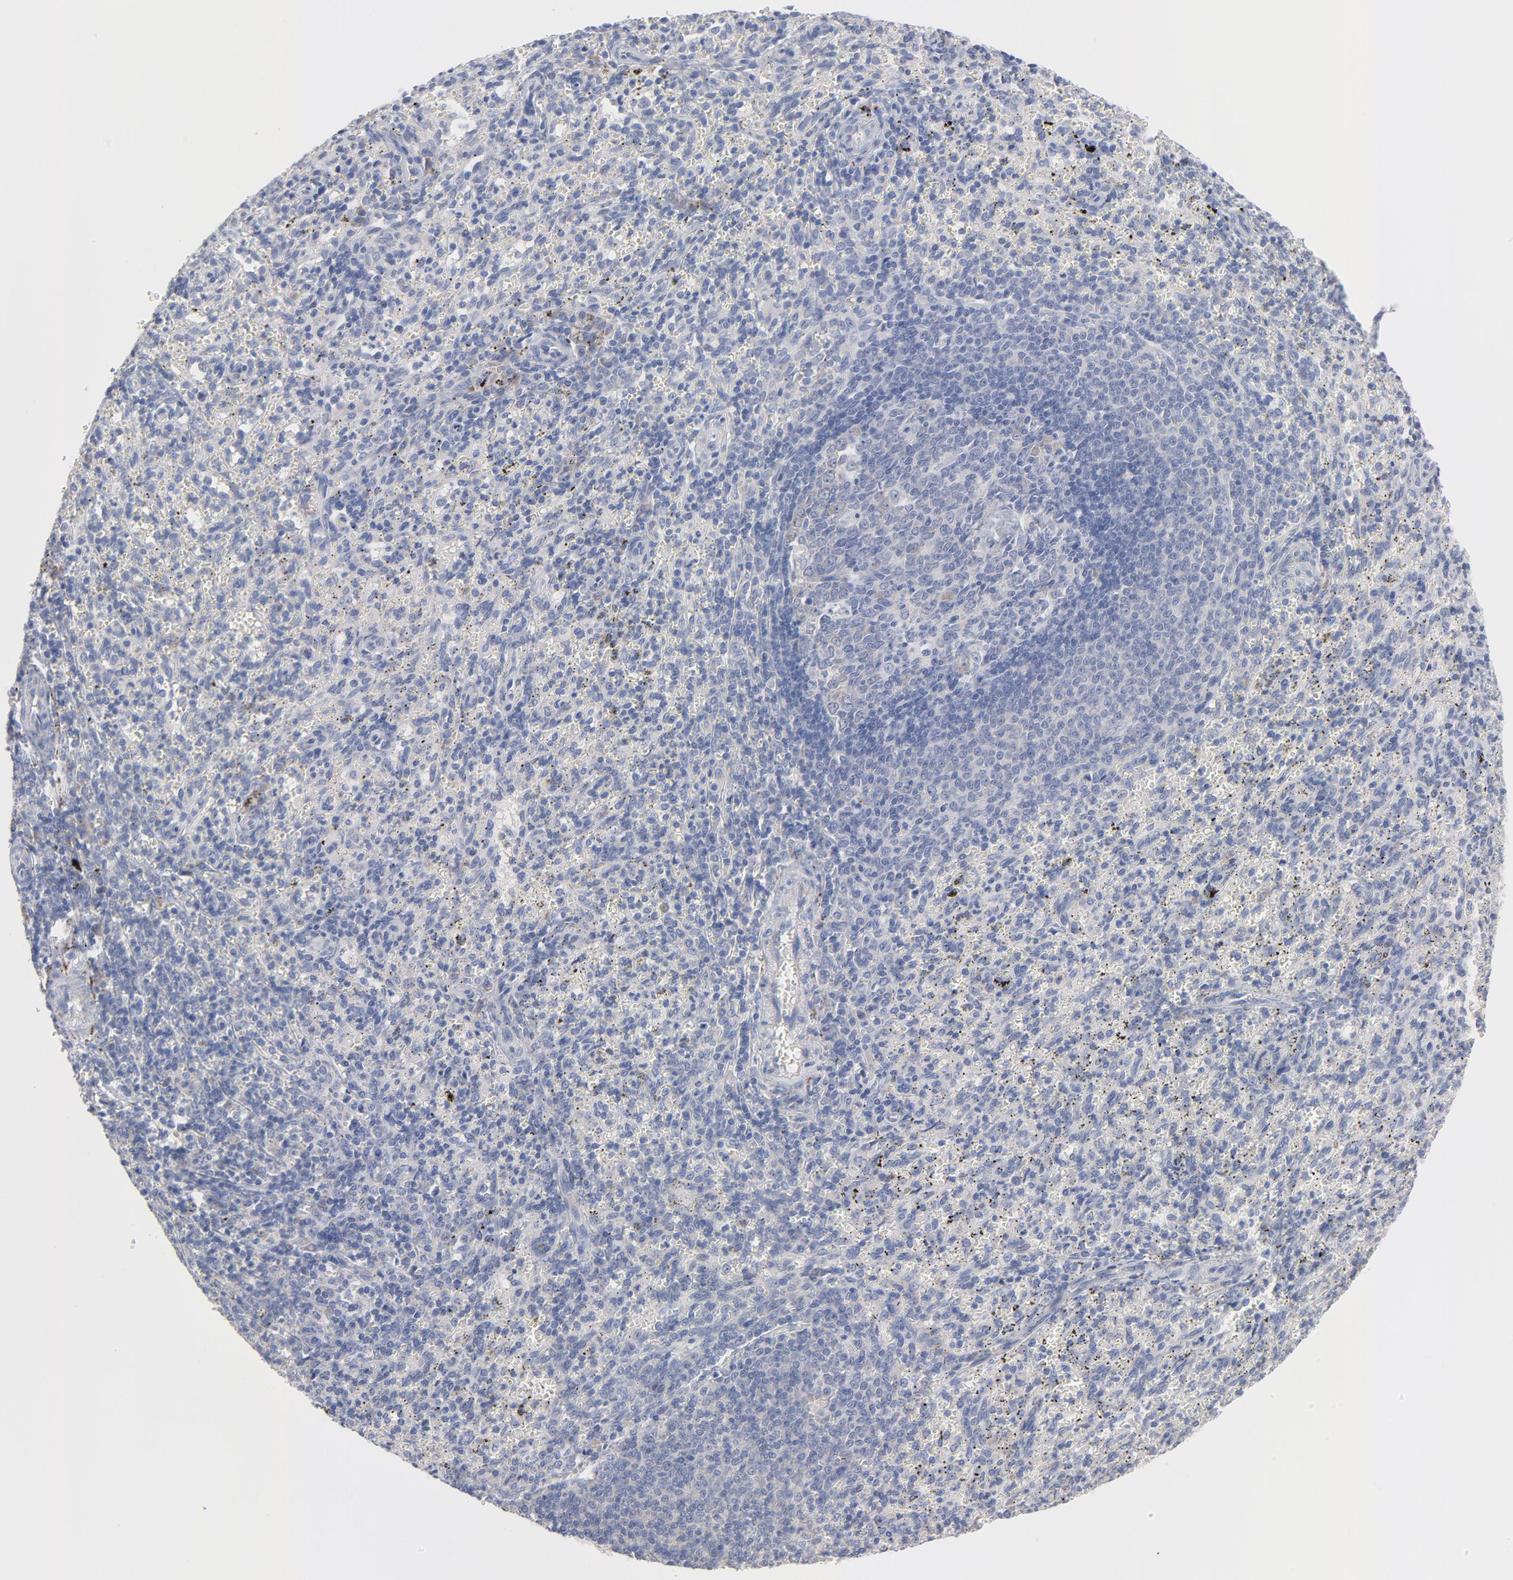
{"staining": {"intensity": "weak", "quantity": "<25%", "location": "cytoplasmic/membranous"}, "tissue": "spleen", "cell_type": "Cells in red pulp", "image_type": "normal", "snomed": [{"axis": "morphology", "description": "Normal tissue, NOS"}, {"axis": "topography", "description": "Spleen"}], "caption": "This is a image of immunohistochemistry staining of unremarkable spleen, which shows no staining in cells in red pulp.", "gene": "CPE", "patient": {"sex": "female", "age": 10}}